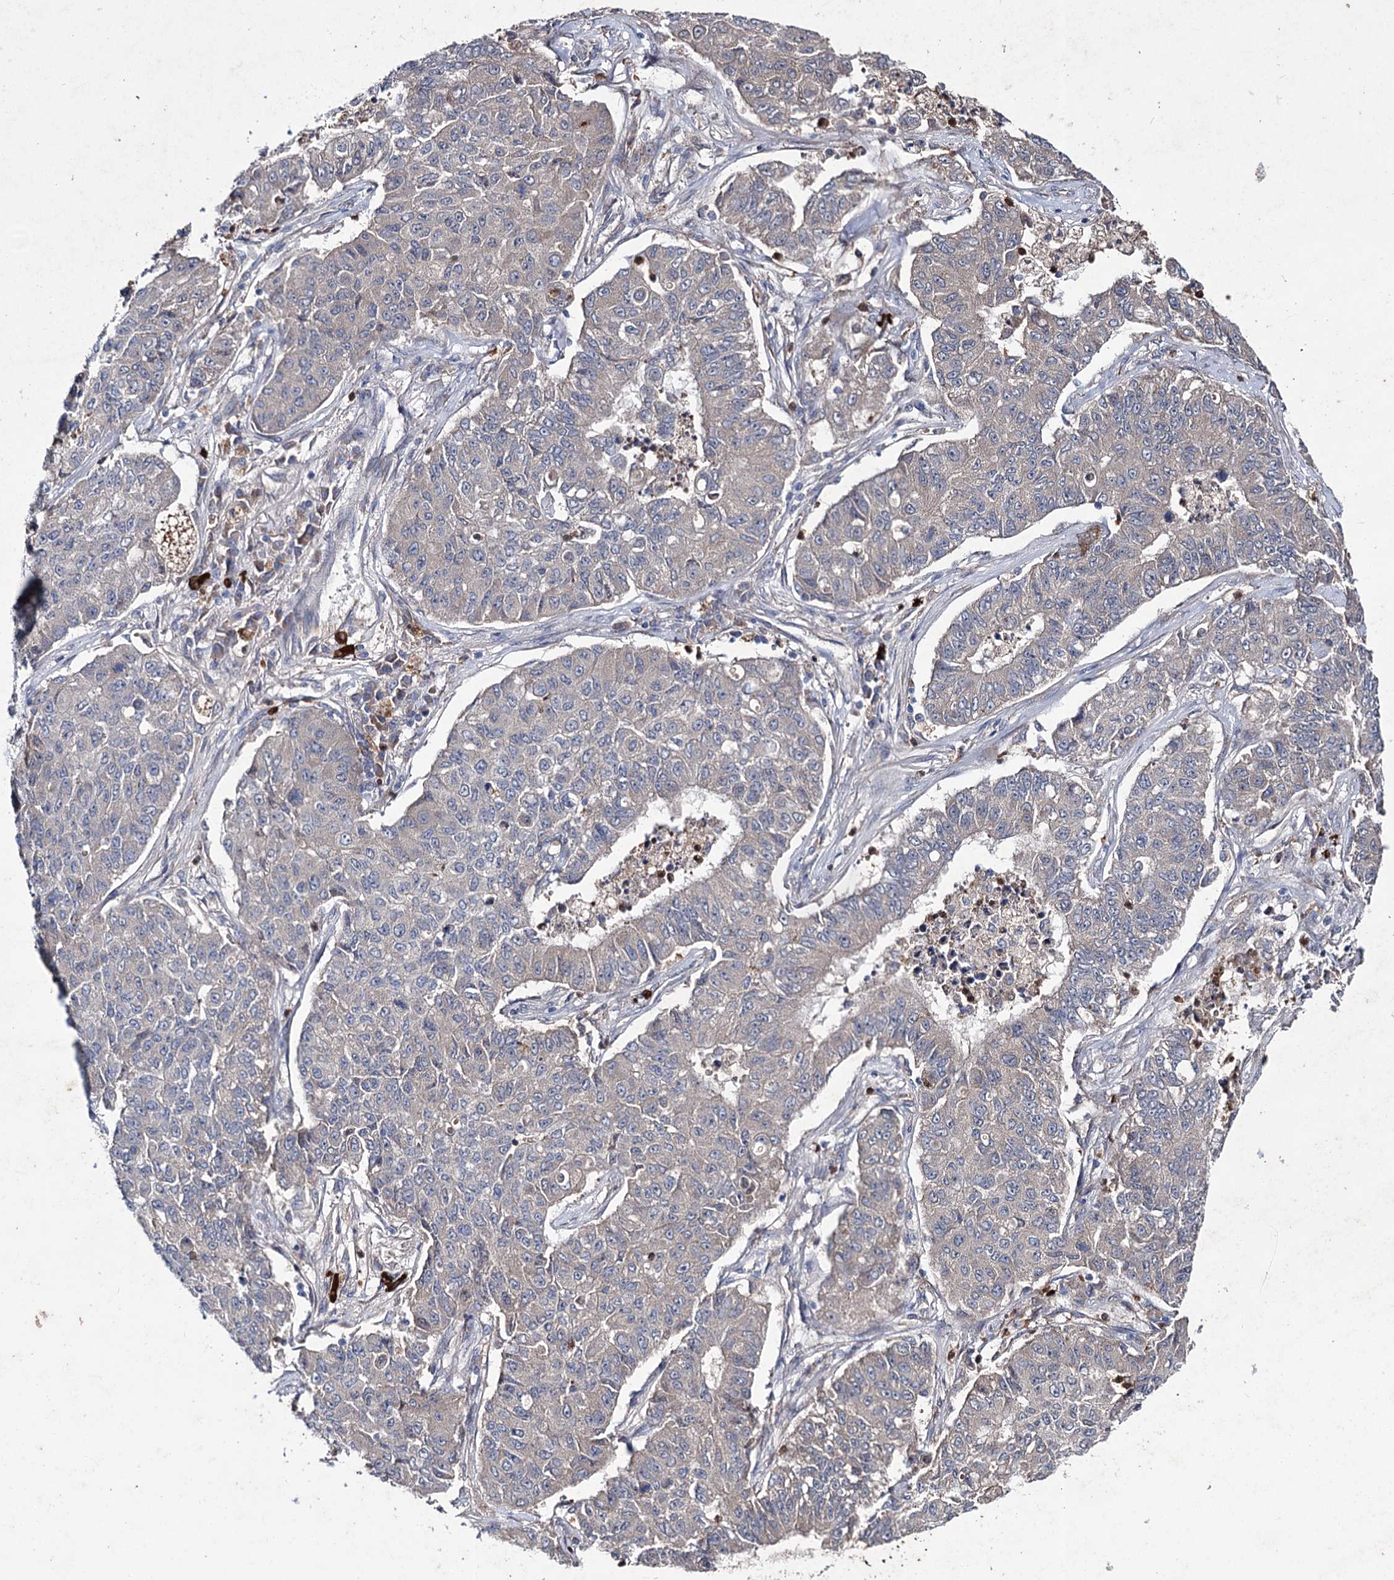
{"staining": {"intensity": "negative", "quantity": "none", "location": "none"}, "tissue": "lung cancer", "cell_type": "Tumor cells", "image_type": "cancer", "snomed": [{"axis": "morphology", "description": "Squamous cell carcinoma, NOS"}, {"axis": "topography", "description": "Lung"}], "caption": "Protein analysis of squamous cell carcinoma (lung) demonstrates no significant staining in tumor cells. (DAB IHC visualized using brightfield microscopy, high magnification).", "gene": "PTPN3", "patient": {"sex": "male", "age": 74}}